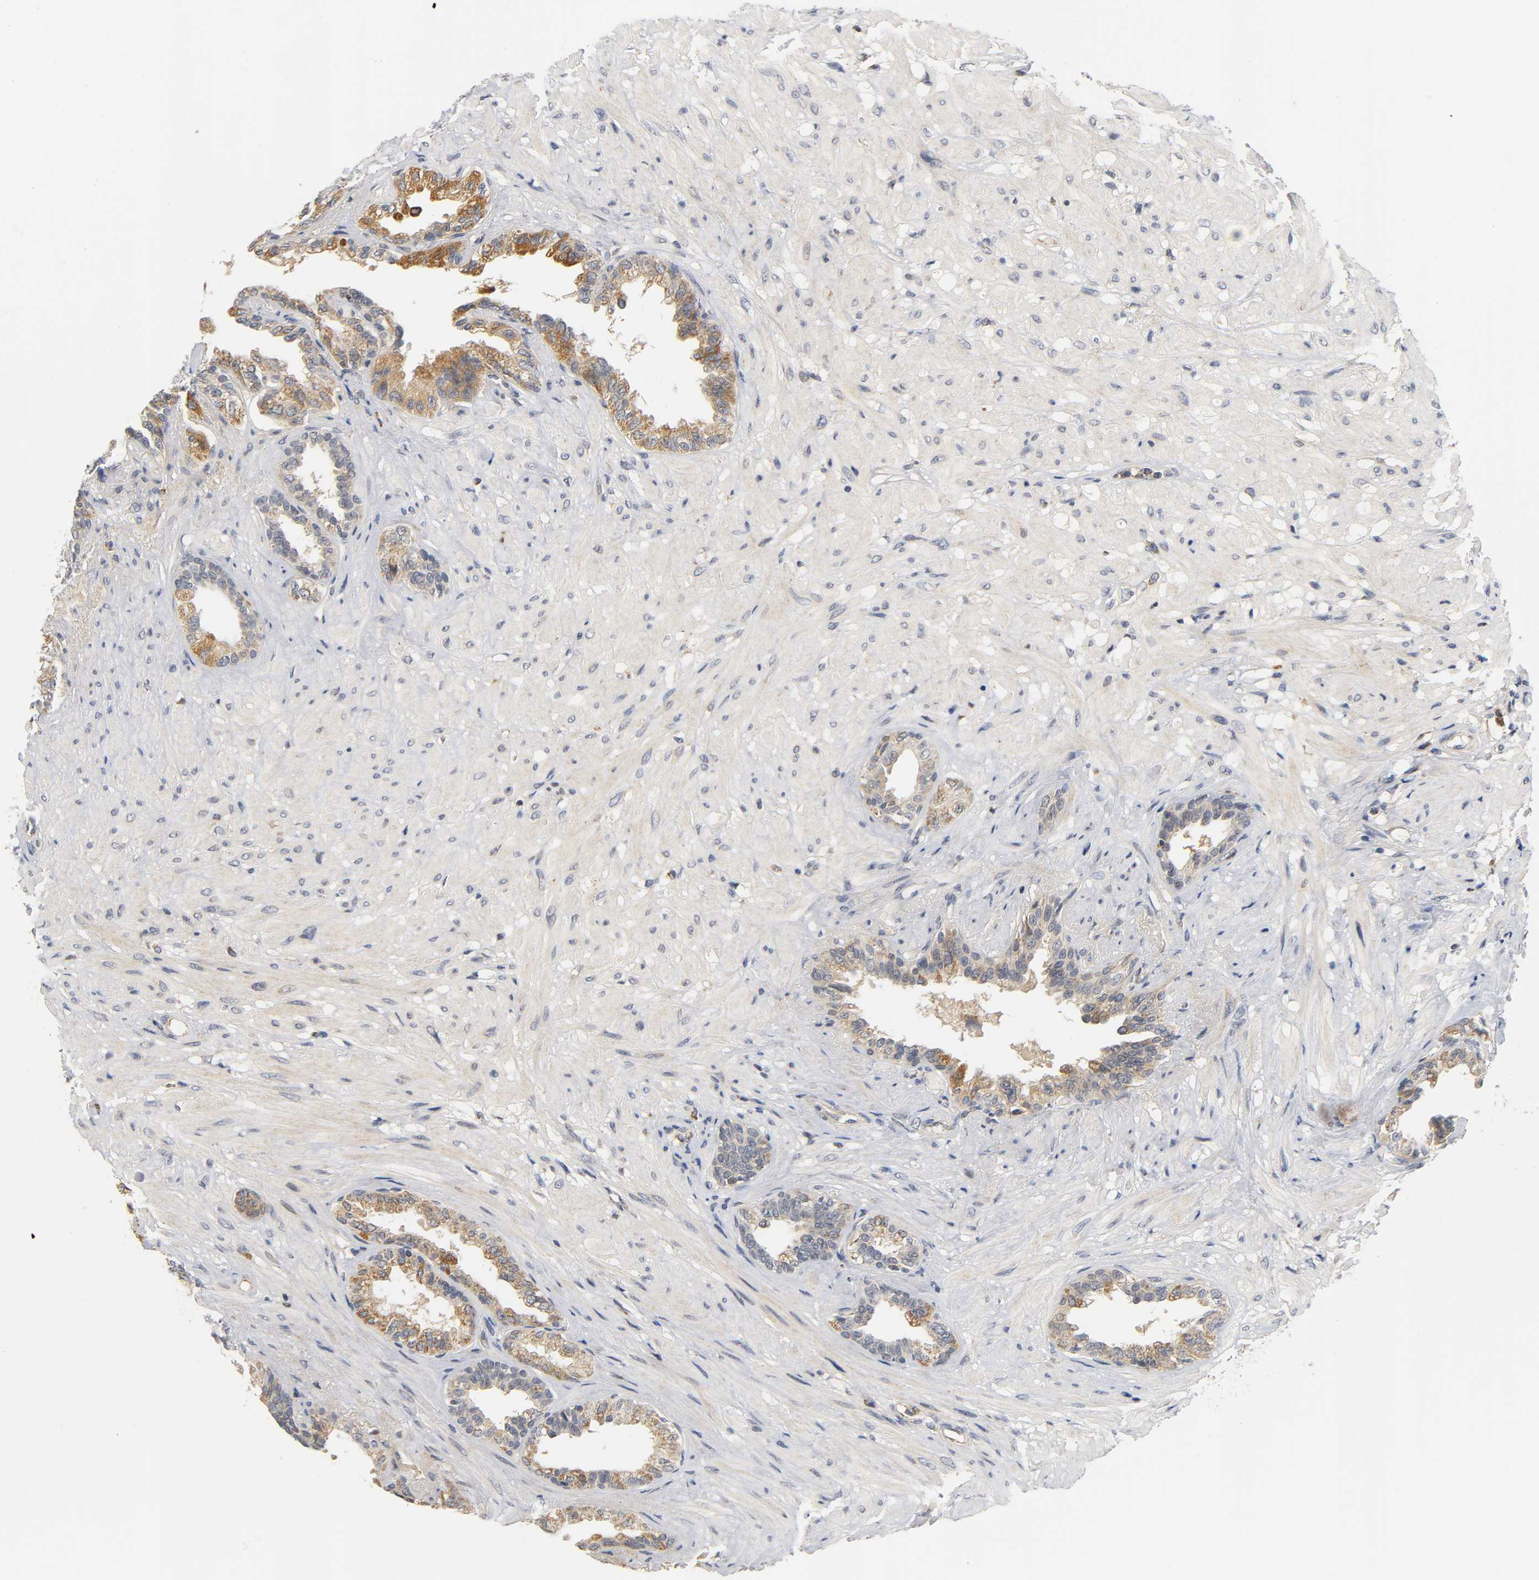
{"staining": {"intensity": "moderate", "quantity": "25%-75%", "location": "cytoplasmic/membranous"}, "tissue": "seminal vesicle", "cell_type": "Glandular cells", "image_type": "normal", "snomed": [{"axis": "morphology", "description": "Normal tissue, NOS"}, {"axis": "topography", "description": "Seminal veicle"}], "caption": "A photomicrograph of seminal vesicle stained for a protein displays moderate cytoplasmic/membranous brown staining in glandular cells. (DAB IHC with brightfield microscopy, high magnification).", "gene": "NRP1", "patient": {"sex": "male", "age": 61}}